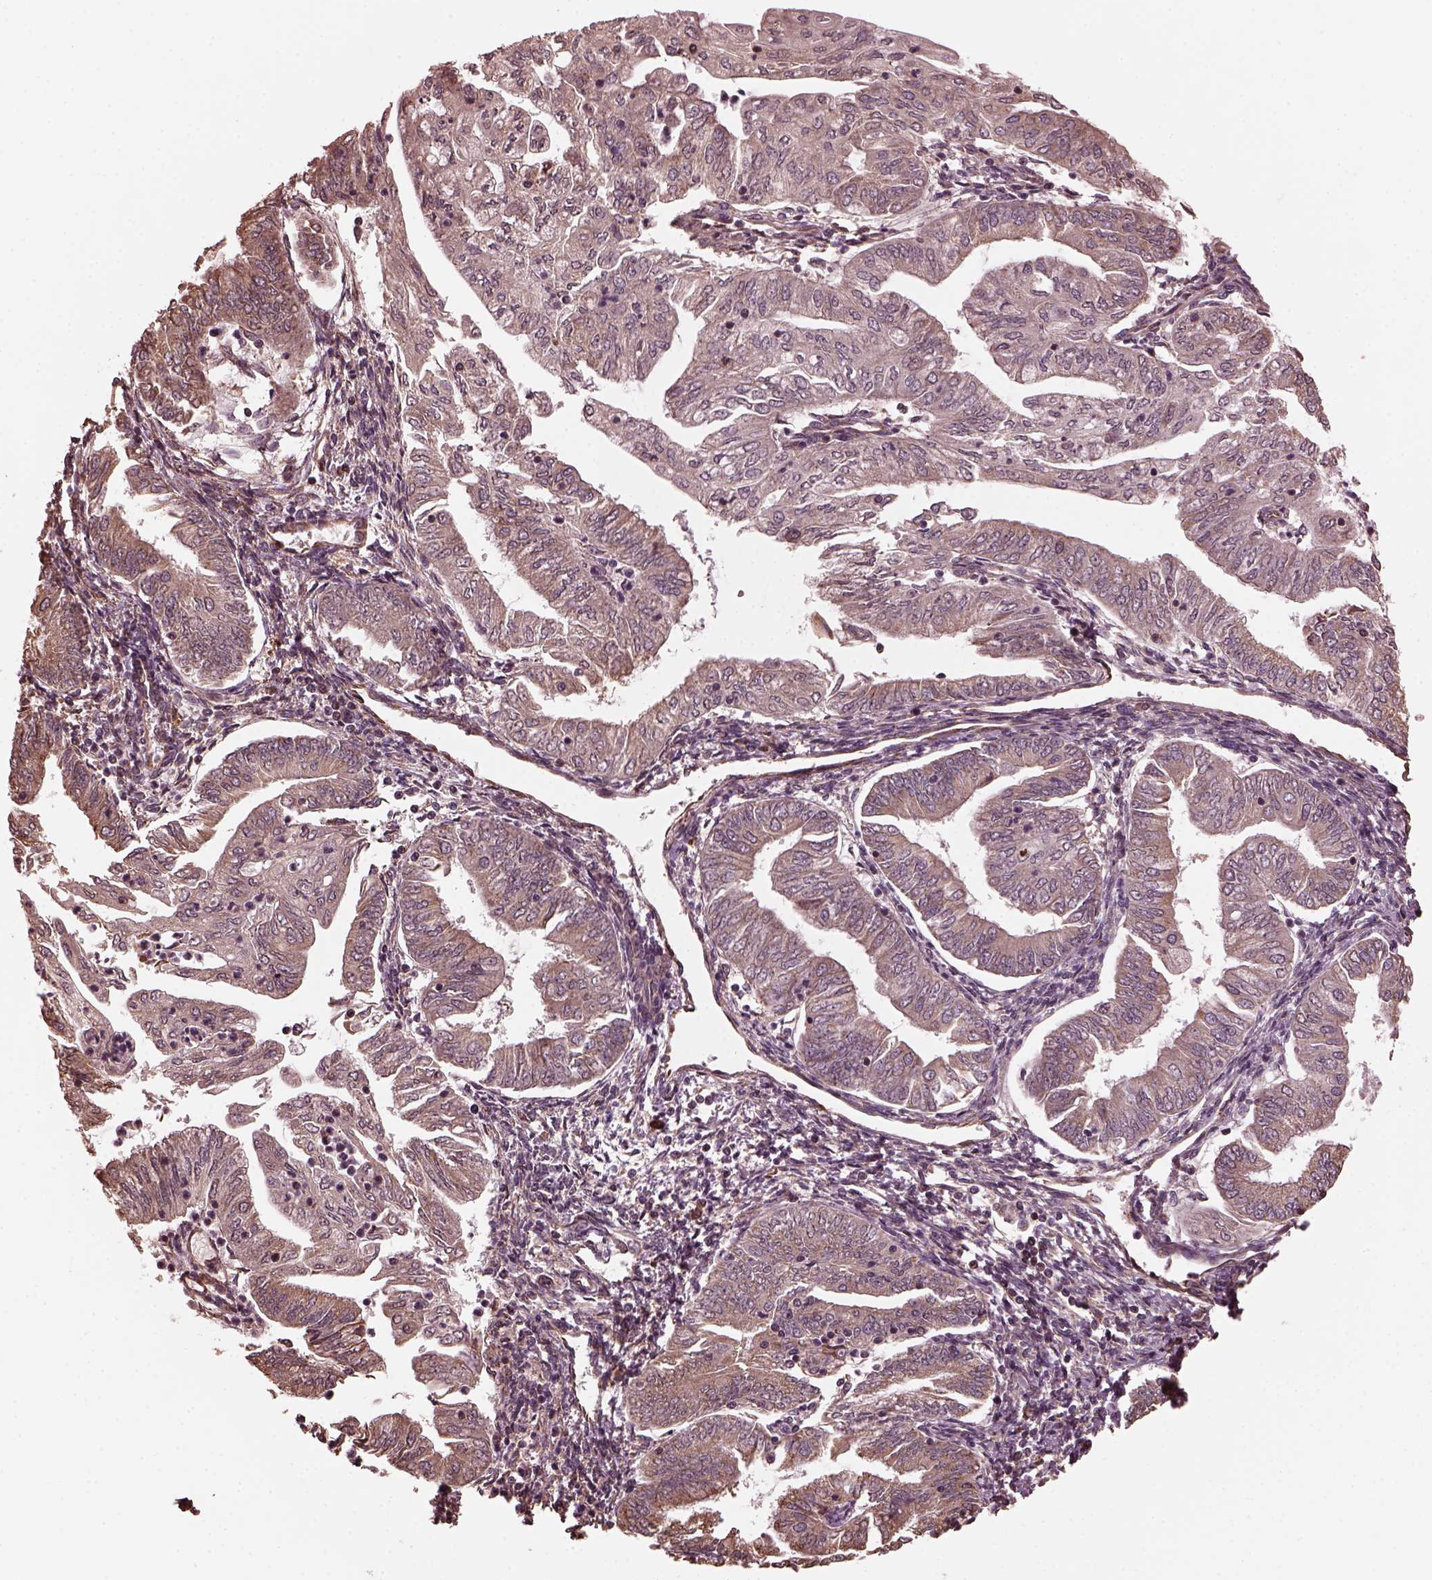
{"staining": {"intensity": "weak", "quantity": ">75%", "location": "cytoplasmic/membranous"}, "tissue": "endometrial cancer", "cell_type": "Tumor cells", "image_type": "cancer", "snomed": [{"axis": "morphology", "description": "Adenocarcinoma, NOS"}, {"axis": "topography", "description": "Endometrium"}], "caption": "Immunohistochemistry staining of adenocarcinoma (endometrial), which exhibits low levels of weak cytoplasmic/membranous expression in approximately >75% of tumor cells indicating weak cytoplasmic/membranous protein staining. The staining was performed using DAB (brown) for protein detection and nuclei were counterstained in hematoxylin (blue).", "gene": "ZNF292", "patient": {"sex": "female", "age": 55}}